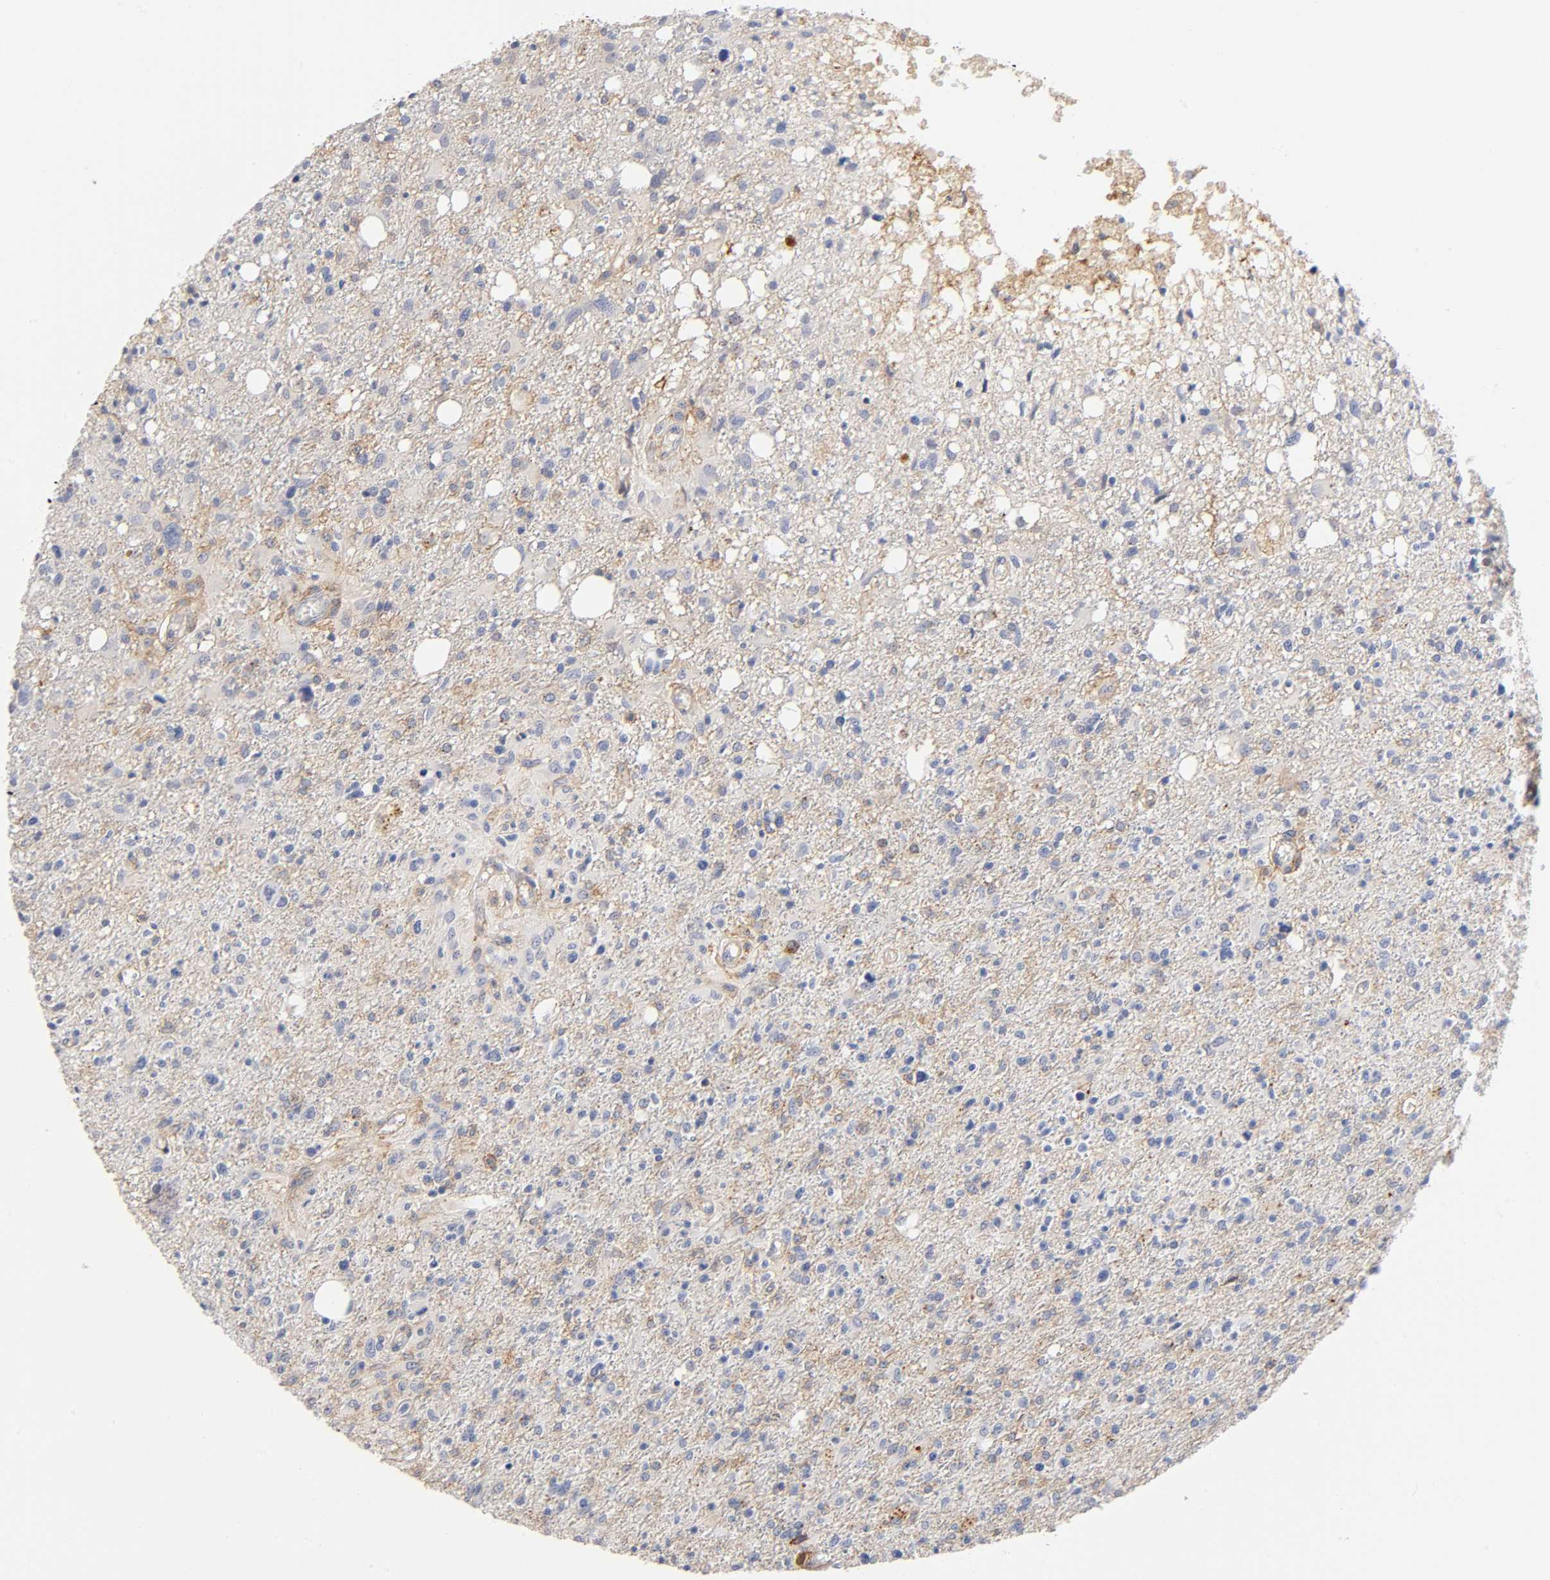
{"staining": {"intensity": "moderate", "quantity": "<25%", "location": "cytoplasmic/membranous"}, "tissue": "glioma", "cell_type": "Tumor cells", "image_type": "cancer", "snomed": [{"axis": "morphology", "description": "Glioma, malignant, High grade"}, {"axis": "topography", "description": "Cerebral cortex"}], "caption": "This image demonstrates glioma stained with IHC to label a protein in brown. The cytoplasmic/membranous of tumor cells show moderate positivity for the protein. Nuclei are counter-stained blue.", "gene": "ANXA7", "patient": {"sex": "male", "age": 76}}